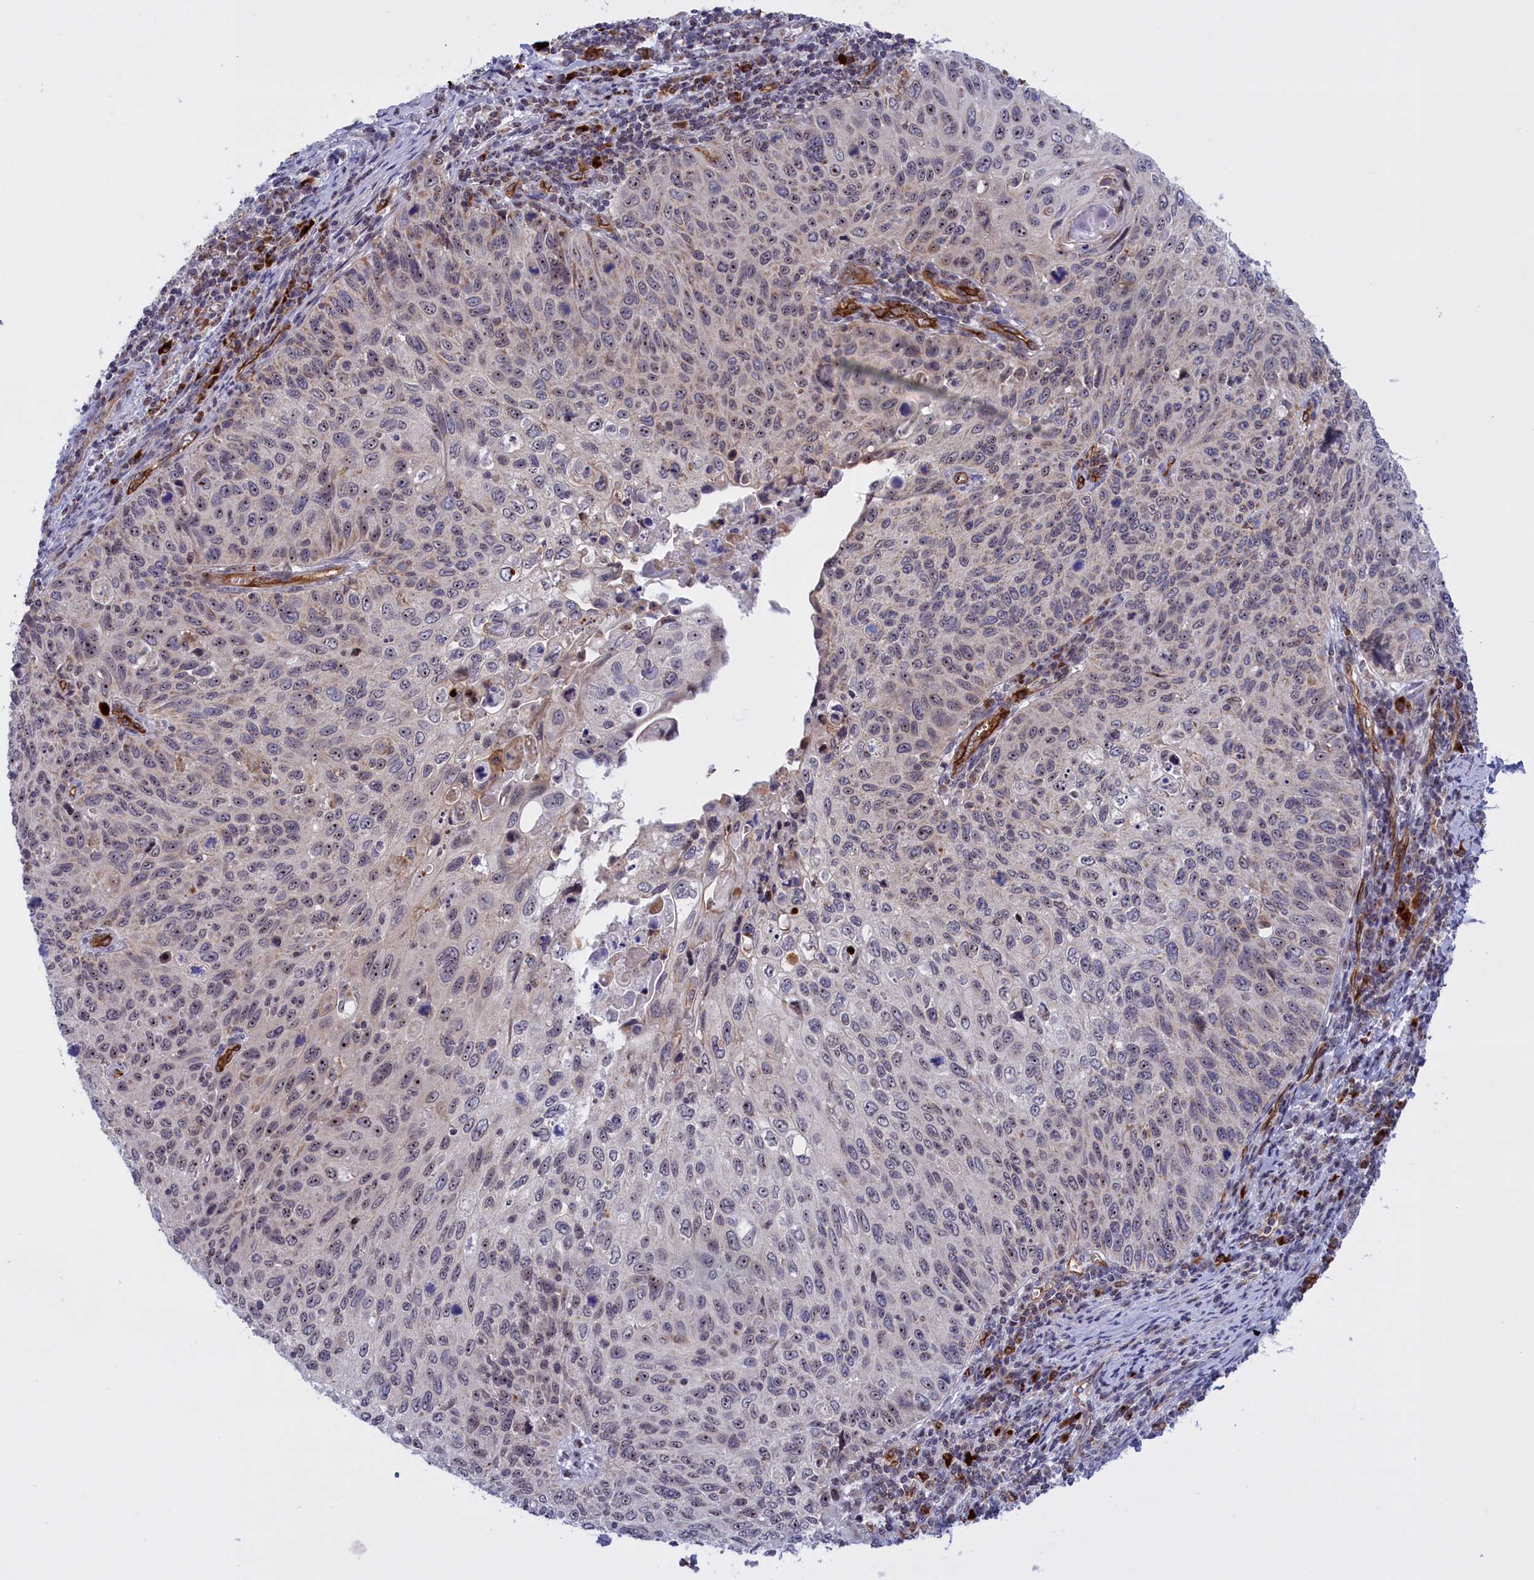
{"staining": {"intensity": "weak", "quantity": "25%-75%", "location": "nuclear"}, "tissue": "cervical cancer", "cell_type": "Tumor cells", "image_type": "cancer", "snomed": [{"axis": "morphology", "description": "Squamous cell carcinoma, NOS"}, {"axis": "topography", "description": "Cervix"}], "caption": "An image showing weak nuclear staining in approximately 25%-75% of tumor cells in cervical squamous cell carcinoma, as visualized by brown immunohistochemical staining.", "gene": "MPND", "patient": {"sex": "female", "age": 70}}